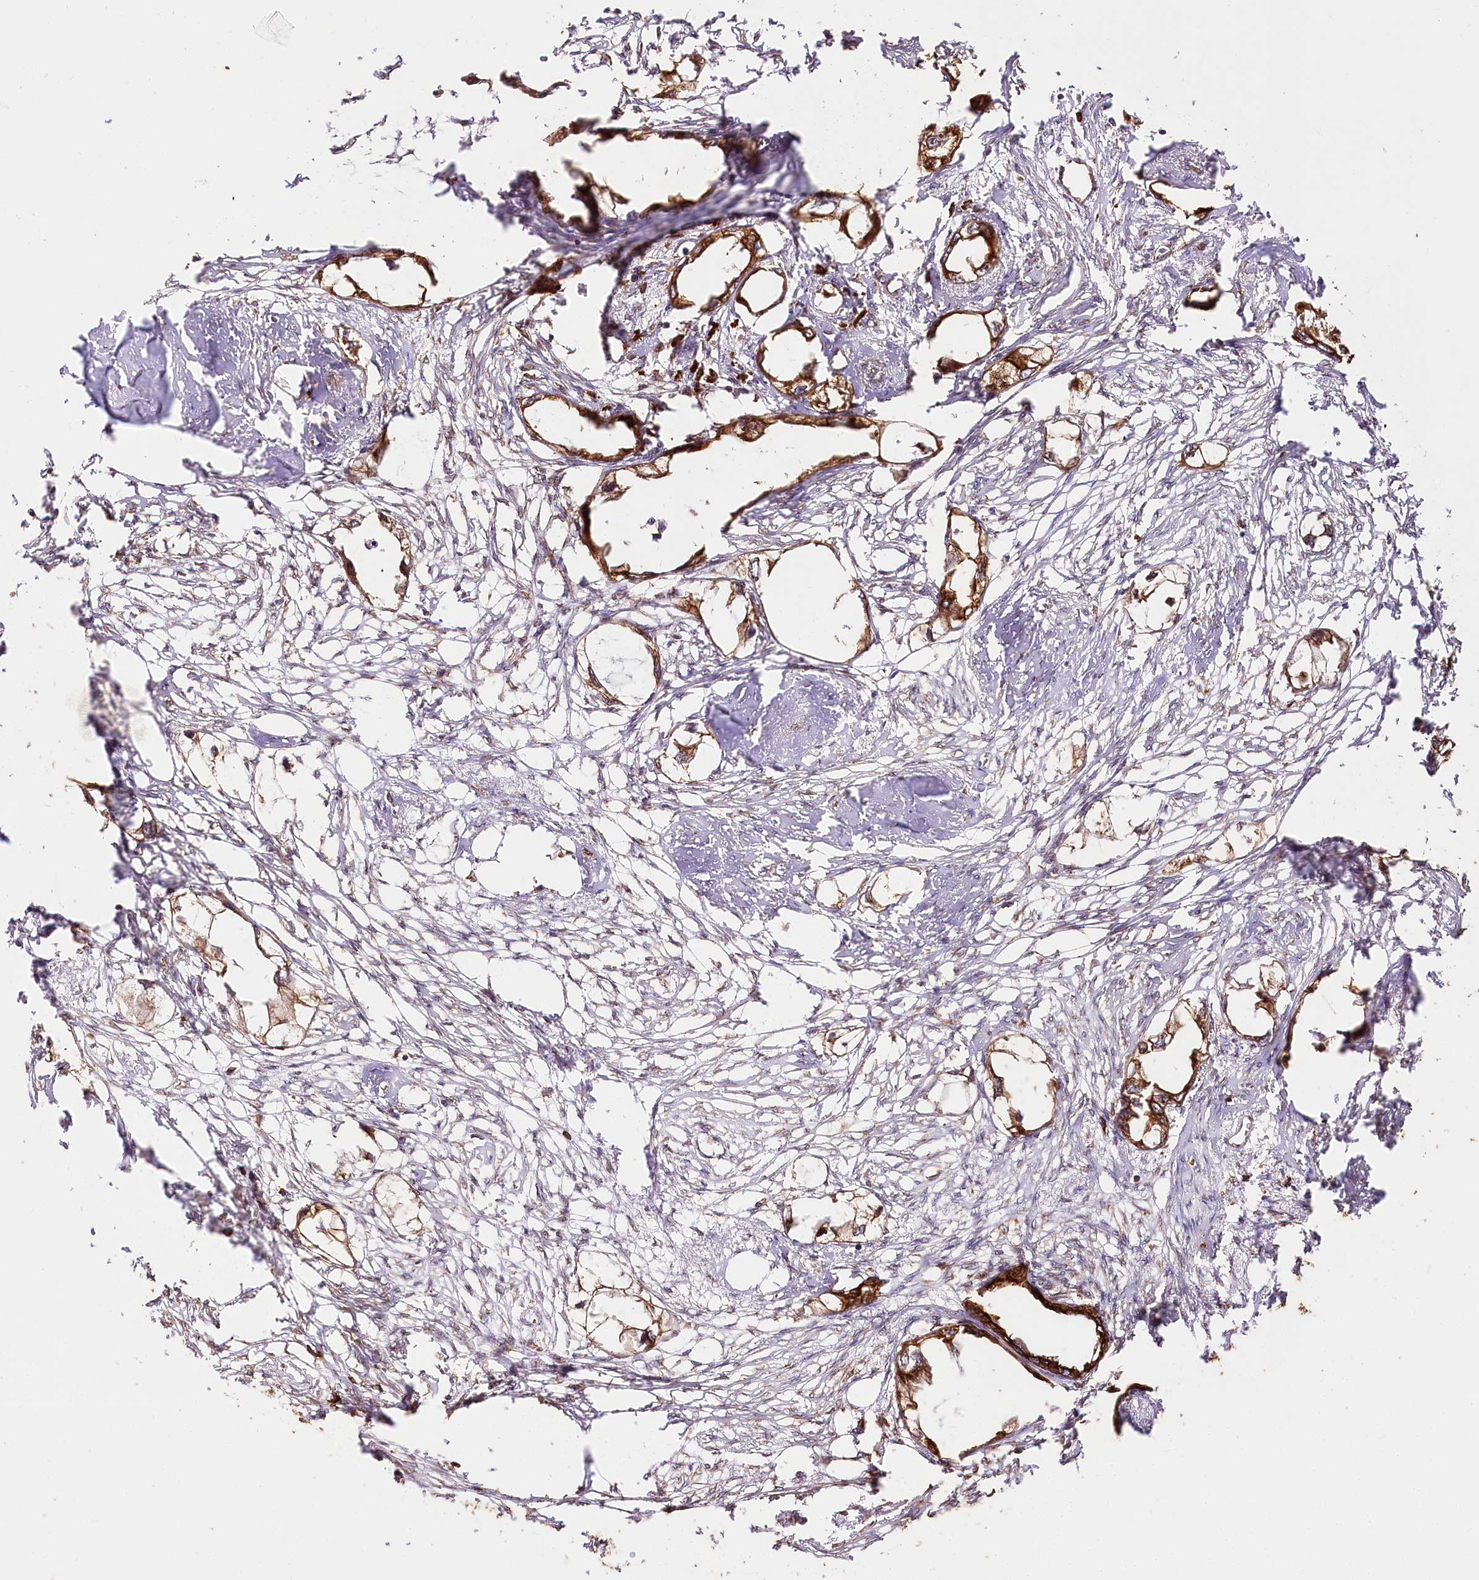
{"staining": {"intensity": "strong", "quantity": ">75%", "location": "cytoplasmic/membranous"}, "tissue": "endometrial cancer", "cell_type": "Tumor cells", "image_type": "cancer", "snomed": [{"axis": "morphology", "description": "Adenocarcinoma, NOS"}, {"axis": "morphology", "description": "Adenocarcinoma, metastatic, NOS"}, {"axis": "topography", "description": "Adipose tissue"}, {"axis": "topography", "description": "Endometrium"}], "caption": "This image displays IHC staining of endometrial cancer, with high strong cytoplasmic/membranous staining in approximately >75% of tumor cells.", "gene": "CNPY2", "patient": {"sex": "female", "age": 67}}